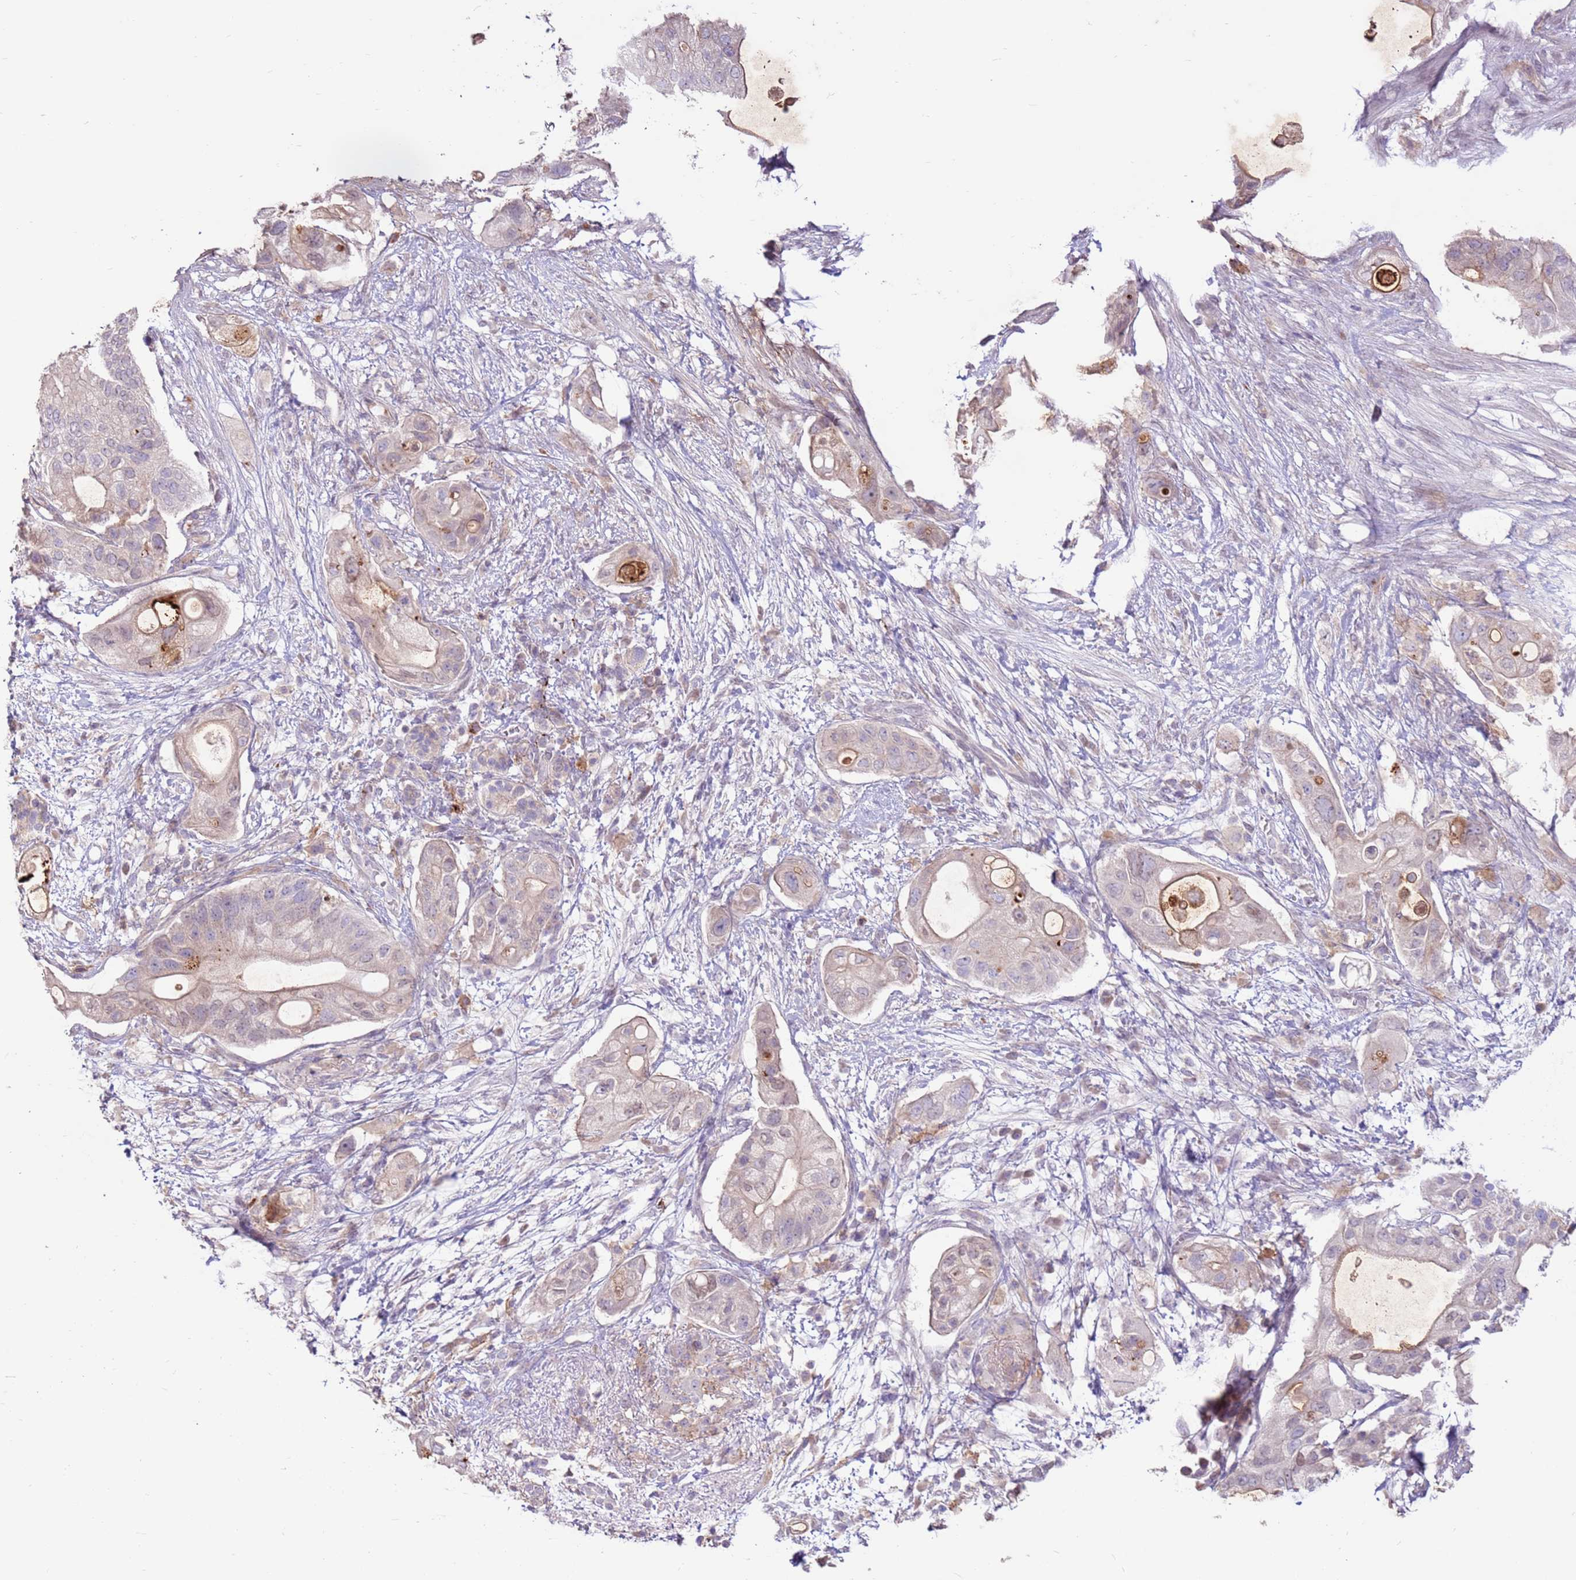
{"staining": {"intensity": "moderate", "quantity": "<25%", "location": "cytoplasmic/membranous"}, "tissue": "pancreatic cancer", "cell_type": "Tumor cells", "image_type": "cancer", "snomed": [{"axis": "morphology", "description": "Adenocarcinoma, NOS"}, {"axis": "topography", "description": "Pancreas"}], "caption": "Brown immunohistochemical staining in pancreatic adenocarcinoma shows moderate cytoplasmic/membranous staining in about <25% of tumor cells. The protein of interest is shown in brown color, while the nuclei are stained blue.", "gene": "LGI4", "patient": {"sex": "female", "age": 72}}